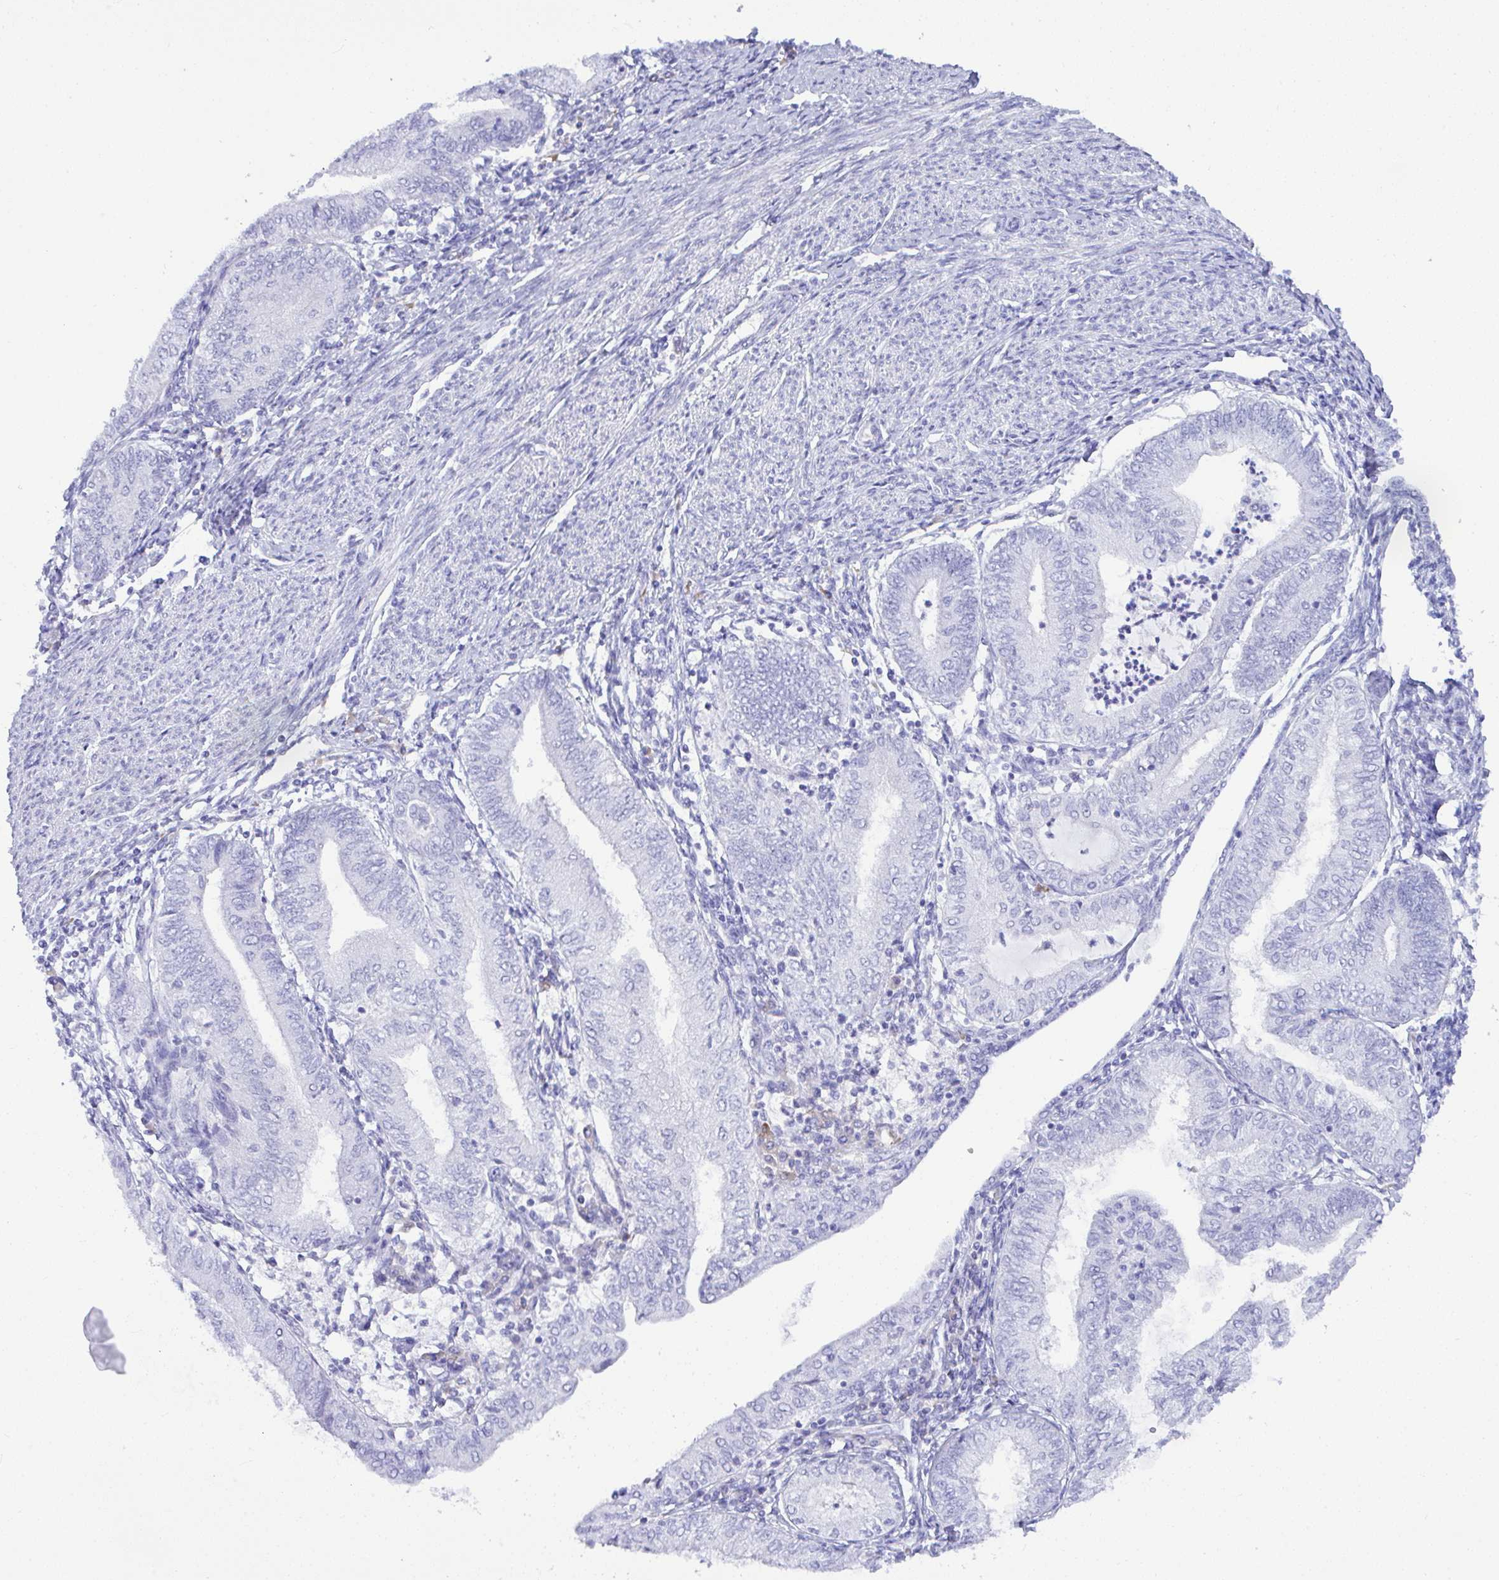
{"staining": {"intensity": "negative", "quantity": "none", "location": "none"}, "tissue": "endometrial cancer", "cell_type": "Tumor cells", "image_type": "cancer", "snomed": [{"axis": "morphology", "description": "Adenocarcinoma, NOS"}, {"axis": "topography", "description": "Endometrium"}], "caption": "Immunohistochemistry (IHC) histopathology image of neoplastic tissue: endometrial adenocarcinoma stained with DAB (3,3'-diaminobenzidine) reveals no significant protein positivity in tumor cells.", "gene": "SEL1L2", "patient": {"sex": "female", "age": 66}}